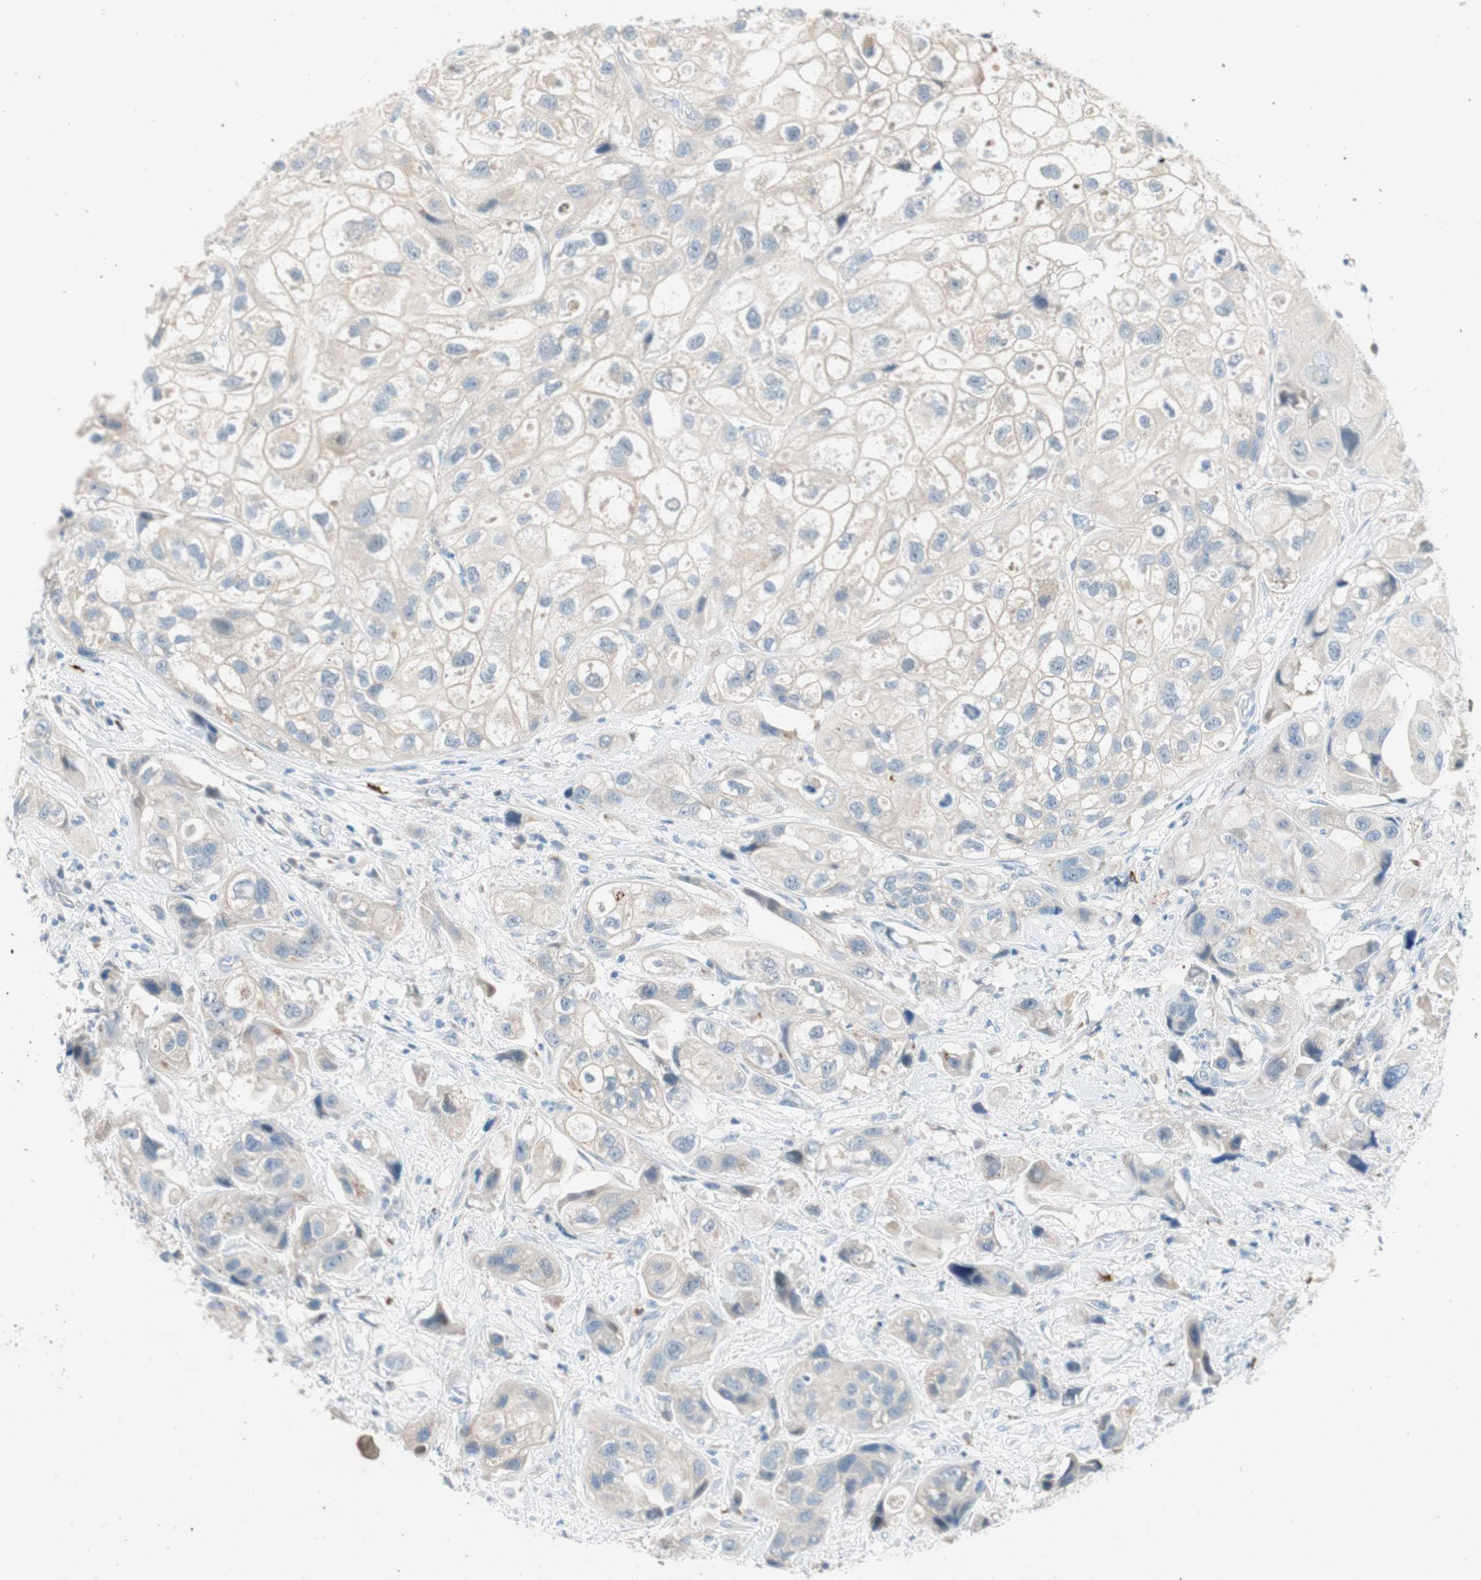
{"staining": {"intensity": "negative", "quantity": "none", "location": "none"}, "tissue": "urothelial cancer", "cell_type": "Tumor cells", "image_type": "cancer", "snomed": [{"axis": "morphology", "description": "Urothelial carcinoma, High grade"}, {"axis": "topography", "description": "Urinary bladder"}], "caption": "Tumor cells are negative for protein expression in human urothelial cancer. (Immunohistochemistry (ihc), brightfield microscopy, high magnification).", "gene": "PDZK1", "patient": {"sex": "female", "age": 64}}